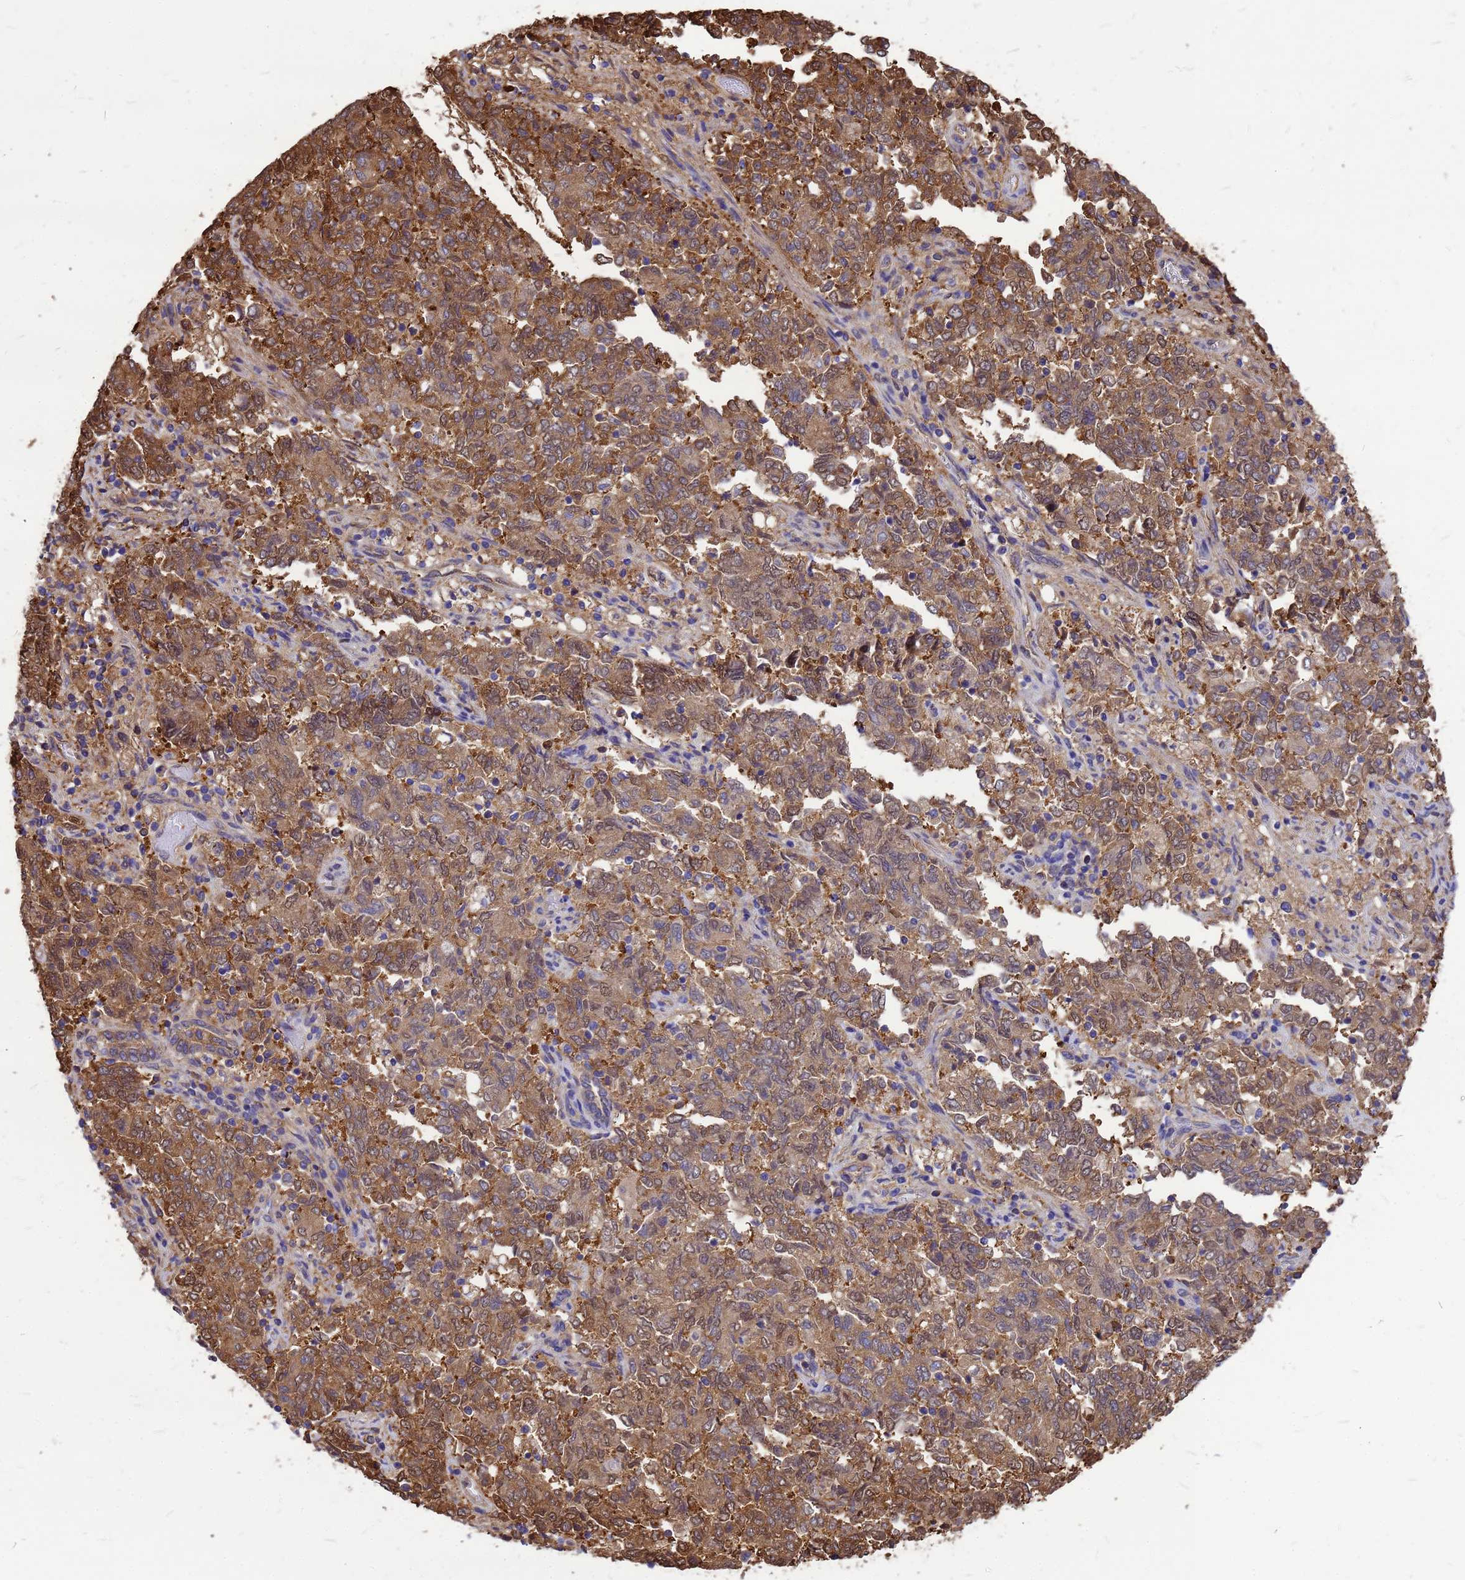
{"staining": {"intensity": "moderate", "quantity": ">75%", "location": "cytoplasmic/membranous"}, "tissue": "endometrial cancer", "cell_type": "Tumor cells", "image_type": "cancer", "snomed": [{"axis": "morphology", "description": "Adenocarcinoma, NOS"}, {"axis": "topography", "description": "Endometrium"}], "caption": "This photomicrograph exhibits immunohistochemistry staining of human endometrial cancer, with medium moderate cytoplasmic/membranous expression in approximately >75% of tumor cells.", "gene": "GID4", "patient": {"sex": "female", "age": 80}}